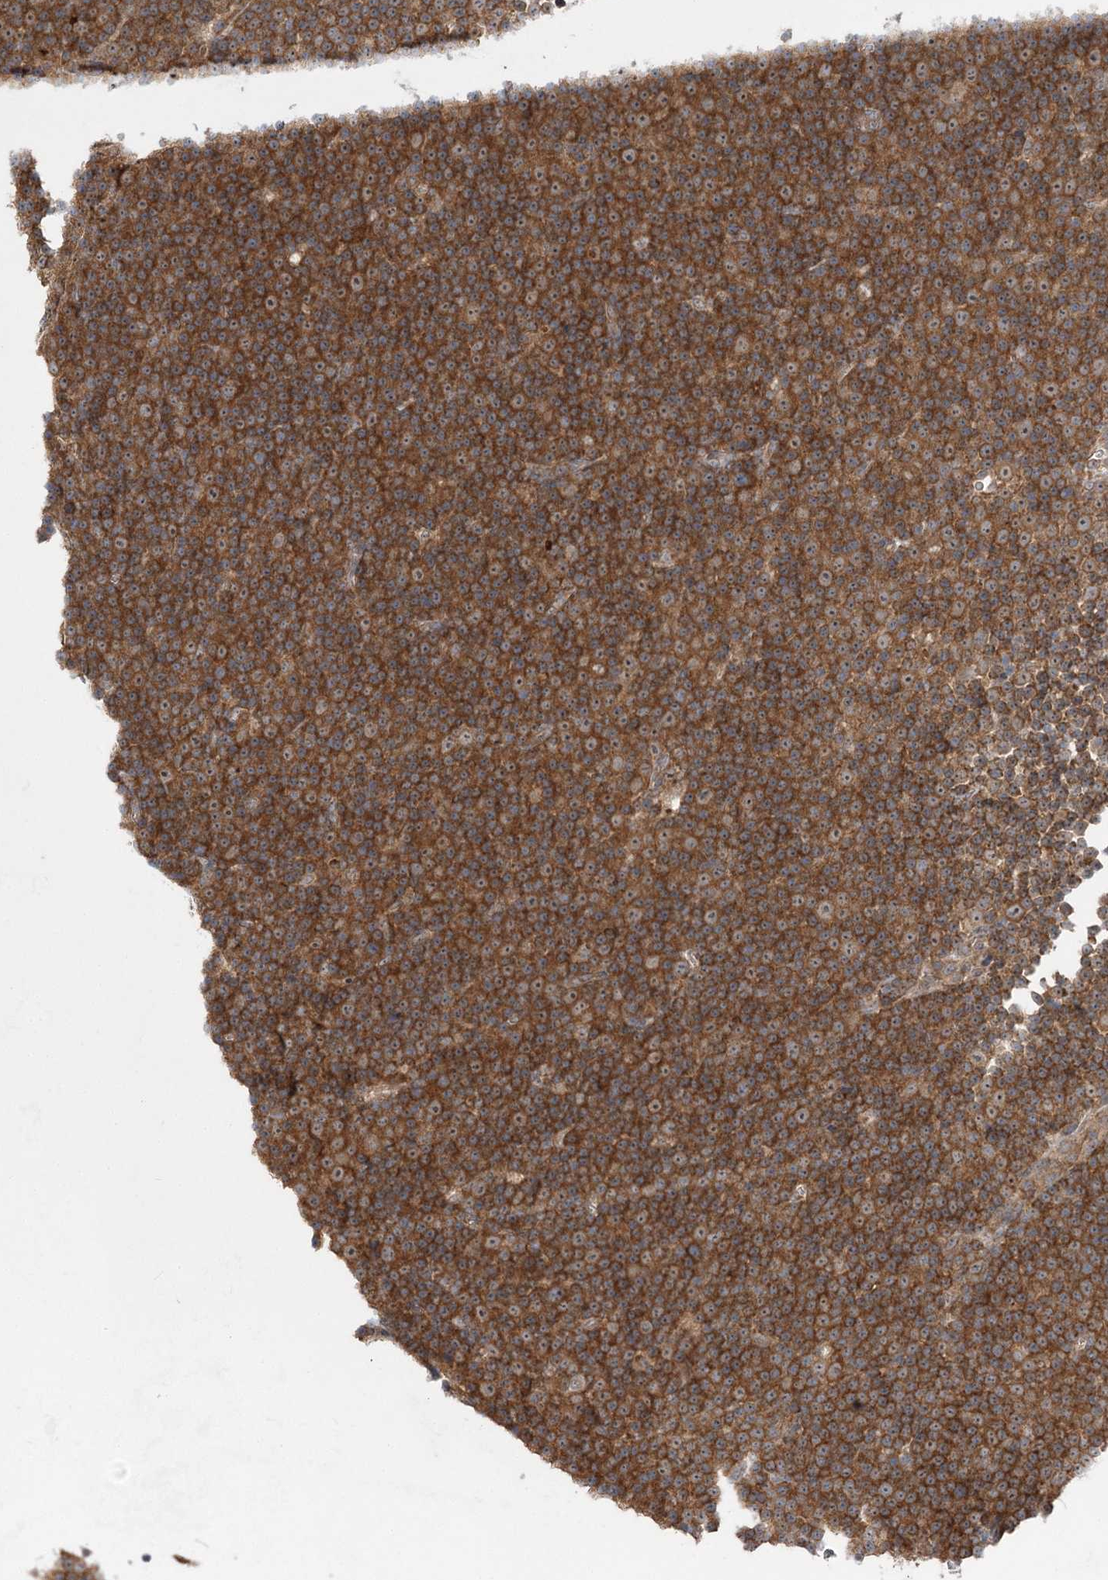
{"staining": {"intensity": "strong", "quantity": ">75%", "location": "cytoplasmic/membranous"}, "tissue": "lymphoma", "cell_type": "Tumor cells", "image_type": "cancer", "snomed": [{"axis": "morphology", "description": "Malignant lymphoma, non-Hodgkin's type, Low grade"}, {"axis": "topography", "description": "Lymph node"}], "caption": "Protein expression by immunohistochemistry (IHC) shows strong cytoplasmic/membranous positivity in about >75% of tumor cells in low-grade malignant lymphoma, non-Hodgkin's type.", "gene": "EIF3A", "patient": {"sex": "female", "age": 67}}